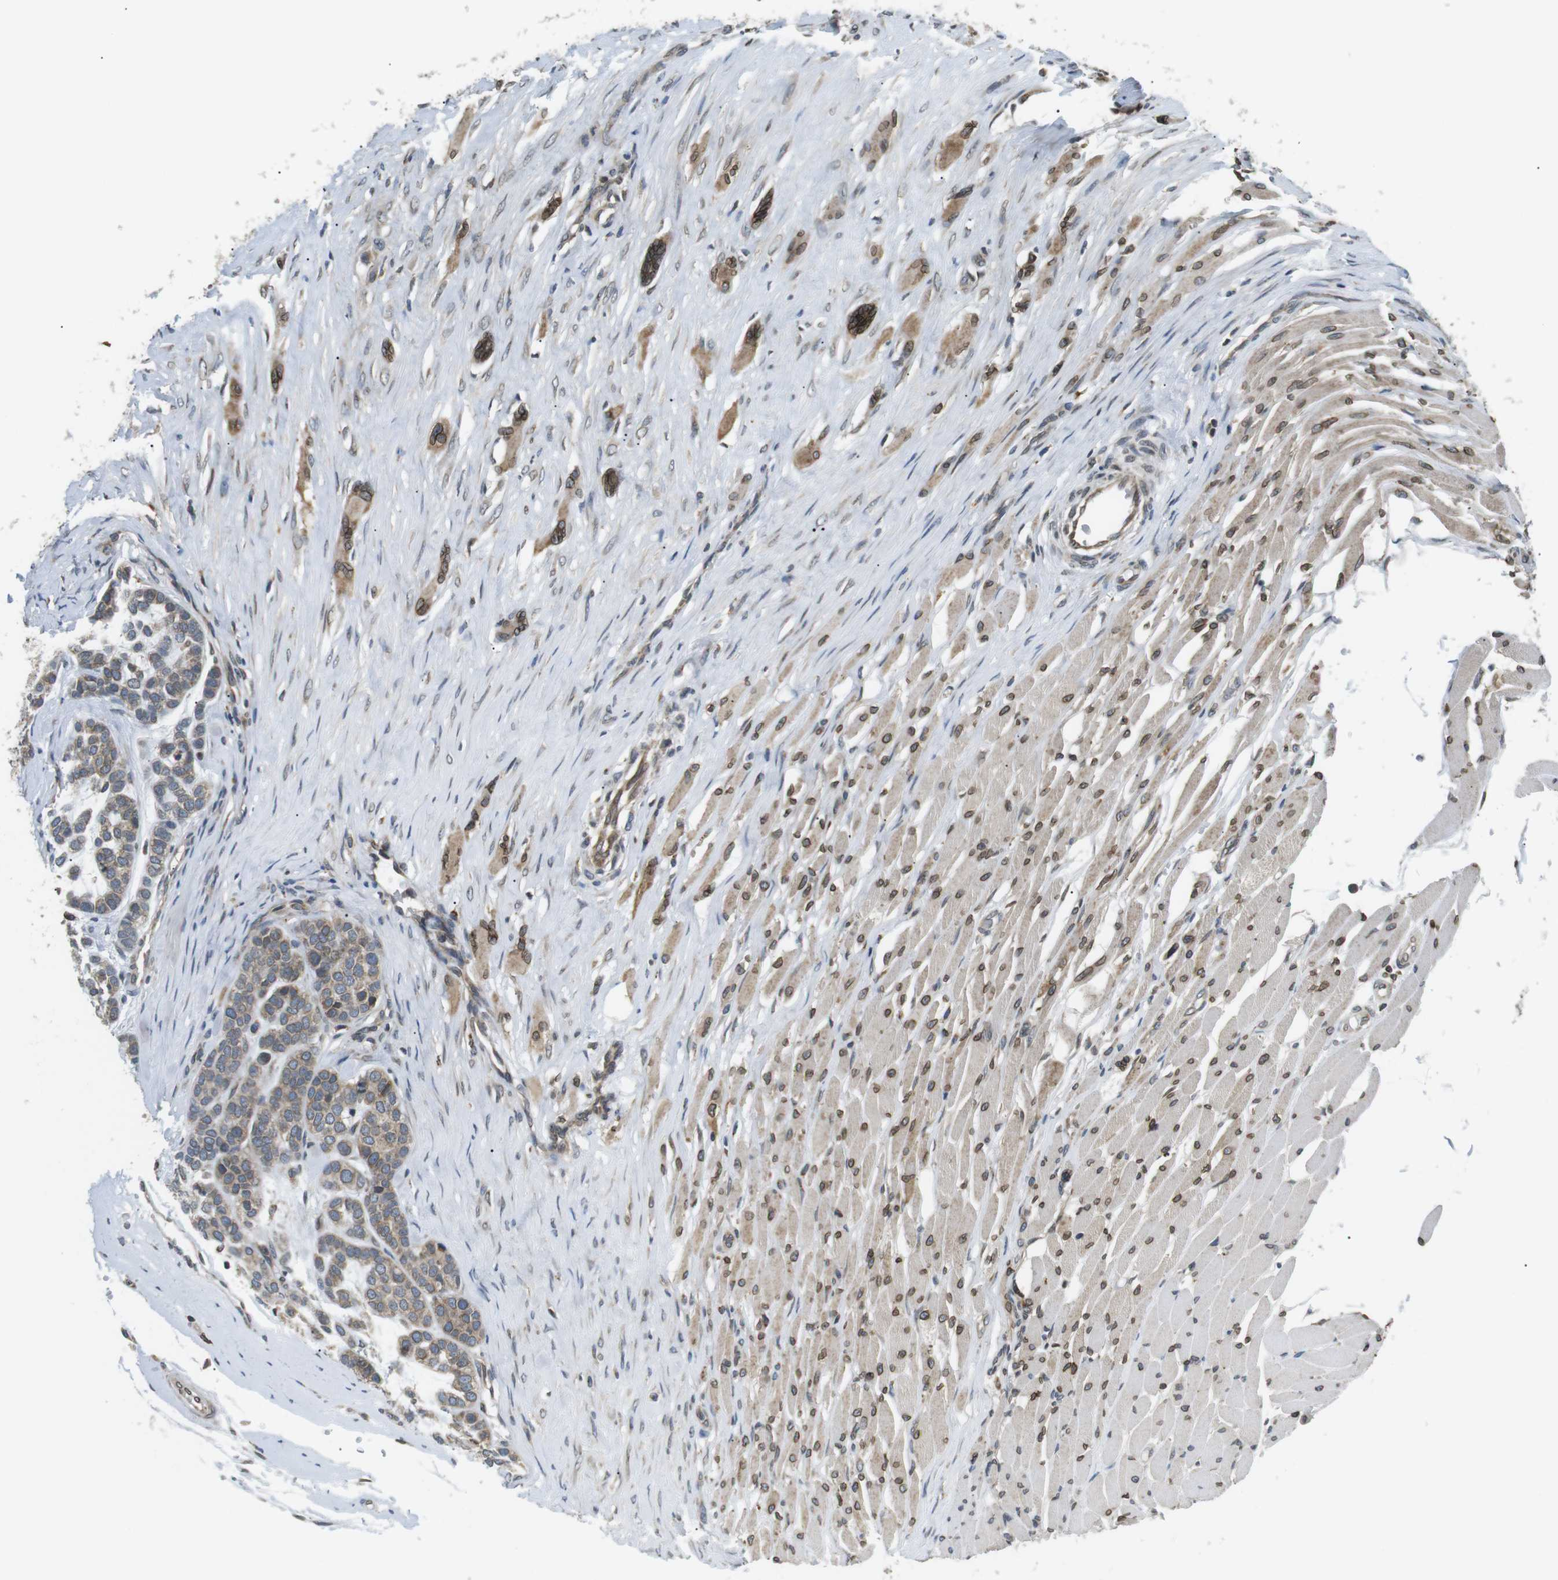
{"staining": {"intensity": "weak", "quantity": ">75%", "location": "cytoplasmic/membranous,nuclear"}, "tissue": "head and neck cancer", "cell_type": "Tumor cells", "image_type": "cancer", "snomed": [{"axis": "morphology", "description": "Adenocarcinoma, NOS"}, {"axis": "morphology", "description": "Adenoma, NOS"}, {"axis": "topography", "description": "Head-Neck"}], "caption": "Head and neck cancer stained with immunohistochemistry (IHC) displays weak cytoplasmic/membranous and nuclear expression in approximately >75% of tumor cells. The protein is shown in brown color, while the nuclei are stained blue.", "gene": "TMX4", "patient": {"sex": "female", "age": 55}}